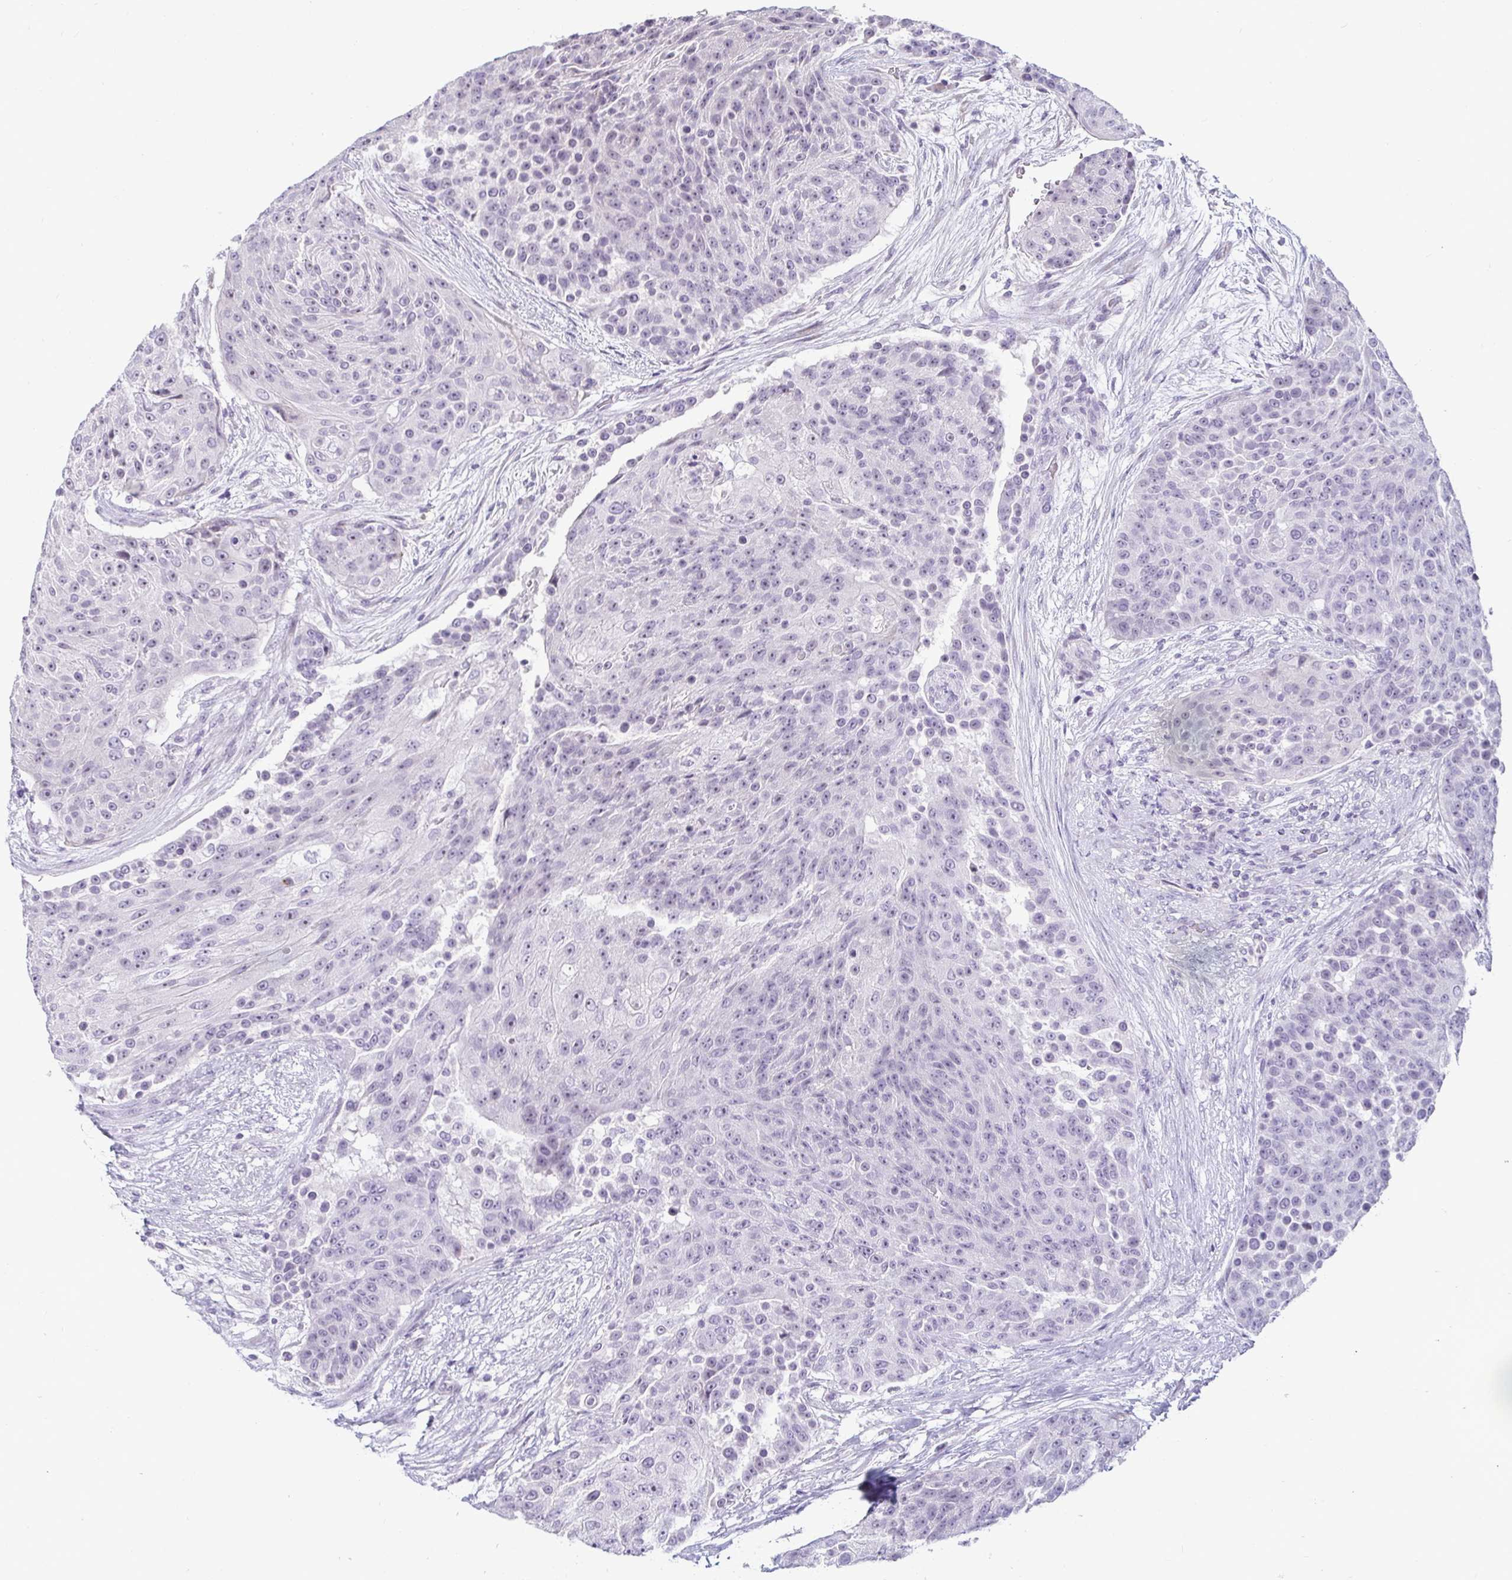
{"staining": {"intensity": "negative", "quantity": "none", "location": "none"}, "tissue": "urothelial cancer", "cell_type": "Tumor cells", "image_type": "cancer", "snomed": [{"axis": "morphology", "description": "Urothelial carcinoma, High grade"}, {"axis": "topography", "description": "Urinary bladder"}], "caption": "Immunohistochemistry (IHC) histopathology image of high-grade urothelial carcinoma stained for a protein (brown), which displays no positivity in tumor cells.", "gene": "CR2", "patient": {"sex": "female", "age": 63}}